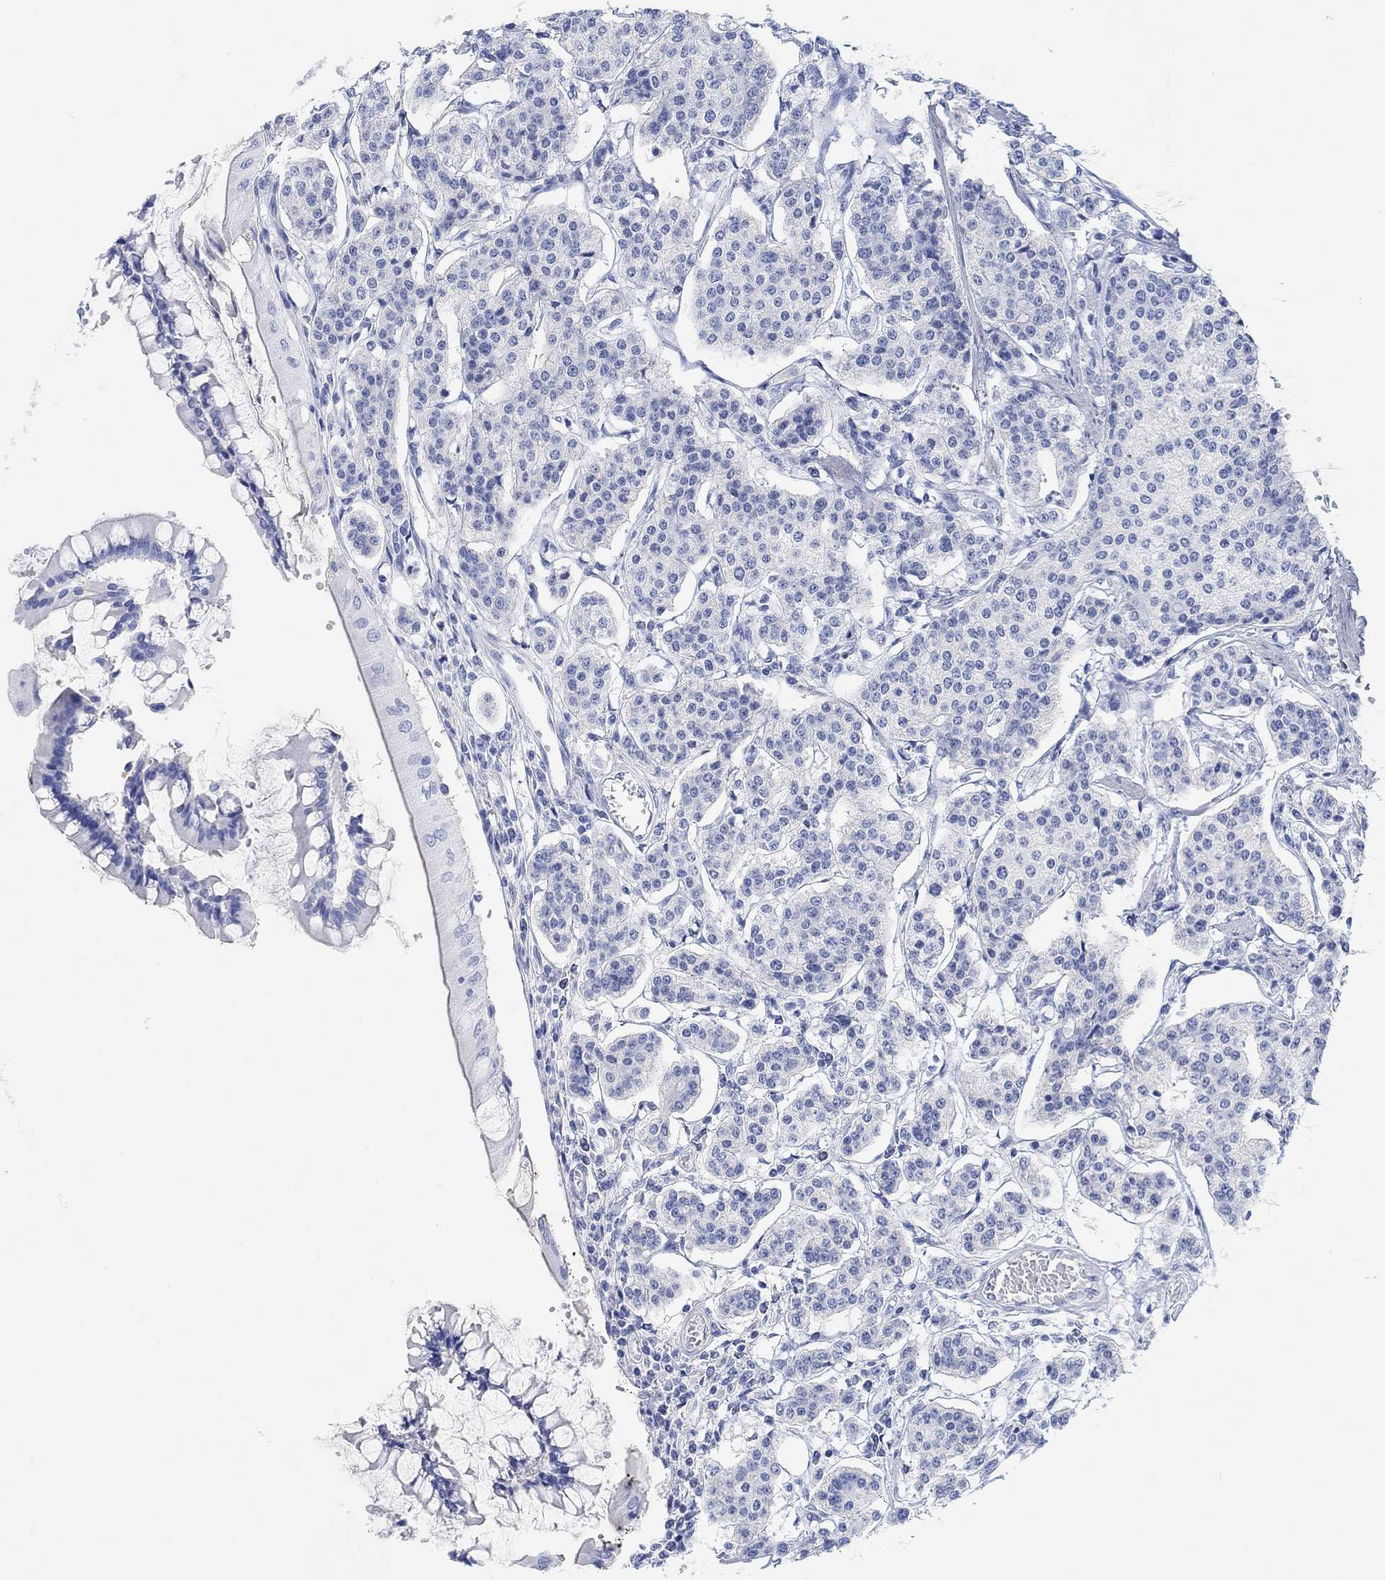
{"staining": {"intensity": "negative", "quantity": "none", "location": "none"}, "tissue": "carcinoid", "cell_type": "Tumor cells", "image_type": "cancer", "snomed": [{"axis": "morphology", "description": "Carcinoid, malignant, NOS"}, {"axis": "topography", "description": "Small intestine"}], "caption": "A histopathology image of carcinoid stained for a protein displays no brown staining in tumor cells.", "gene": "ANKRD33", "patient": {"sex": "female", "age": 65}}